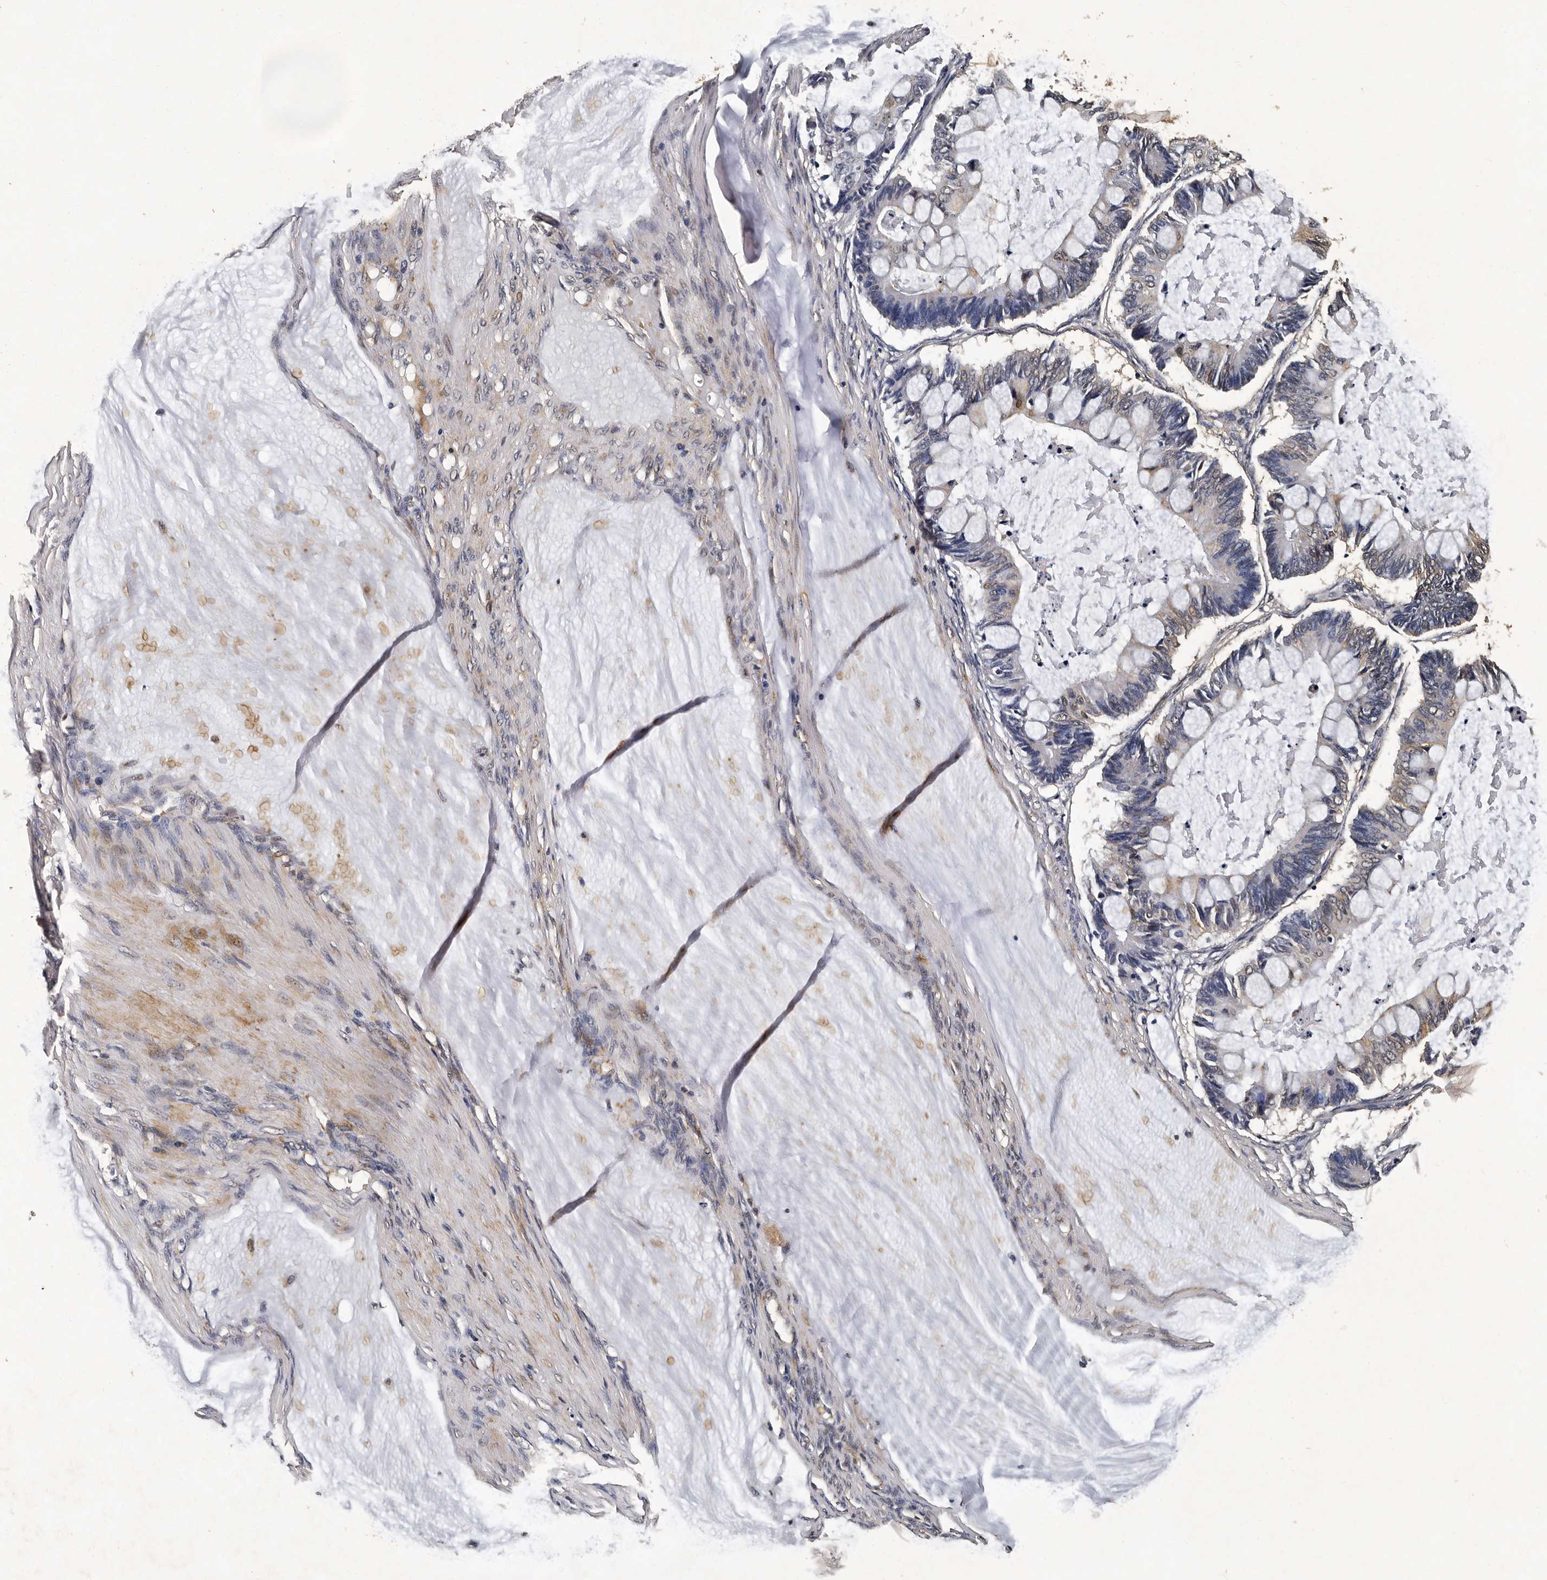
{"staining": {"intensity": "weak", "quantity": "<25%", "location": "cytoplasmic/membranous,nuclear"}, "tissue": "ovarian cancer", "cell_type": "Tumor cells", "image_type": "cancer", "snomed": [{"axis": "morphology", "description": "Cystadenocarcinoma, mucinous, NOS"}, {"axis": "topography", "description": "Ovary"}], "caption": "A histopathology image of human mucinous cystadenocarcinoma (ovarian) is negative for staining in tumor cells. (IHC, brightfield microscopy, high magnification).", "gene": "CPNE3", "patient": {"sex": "female", "age": 61}}